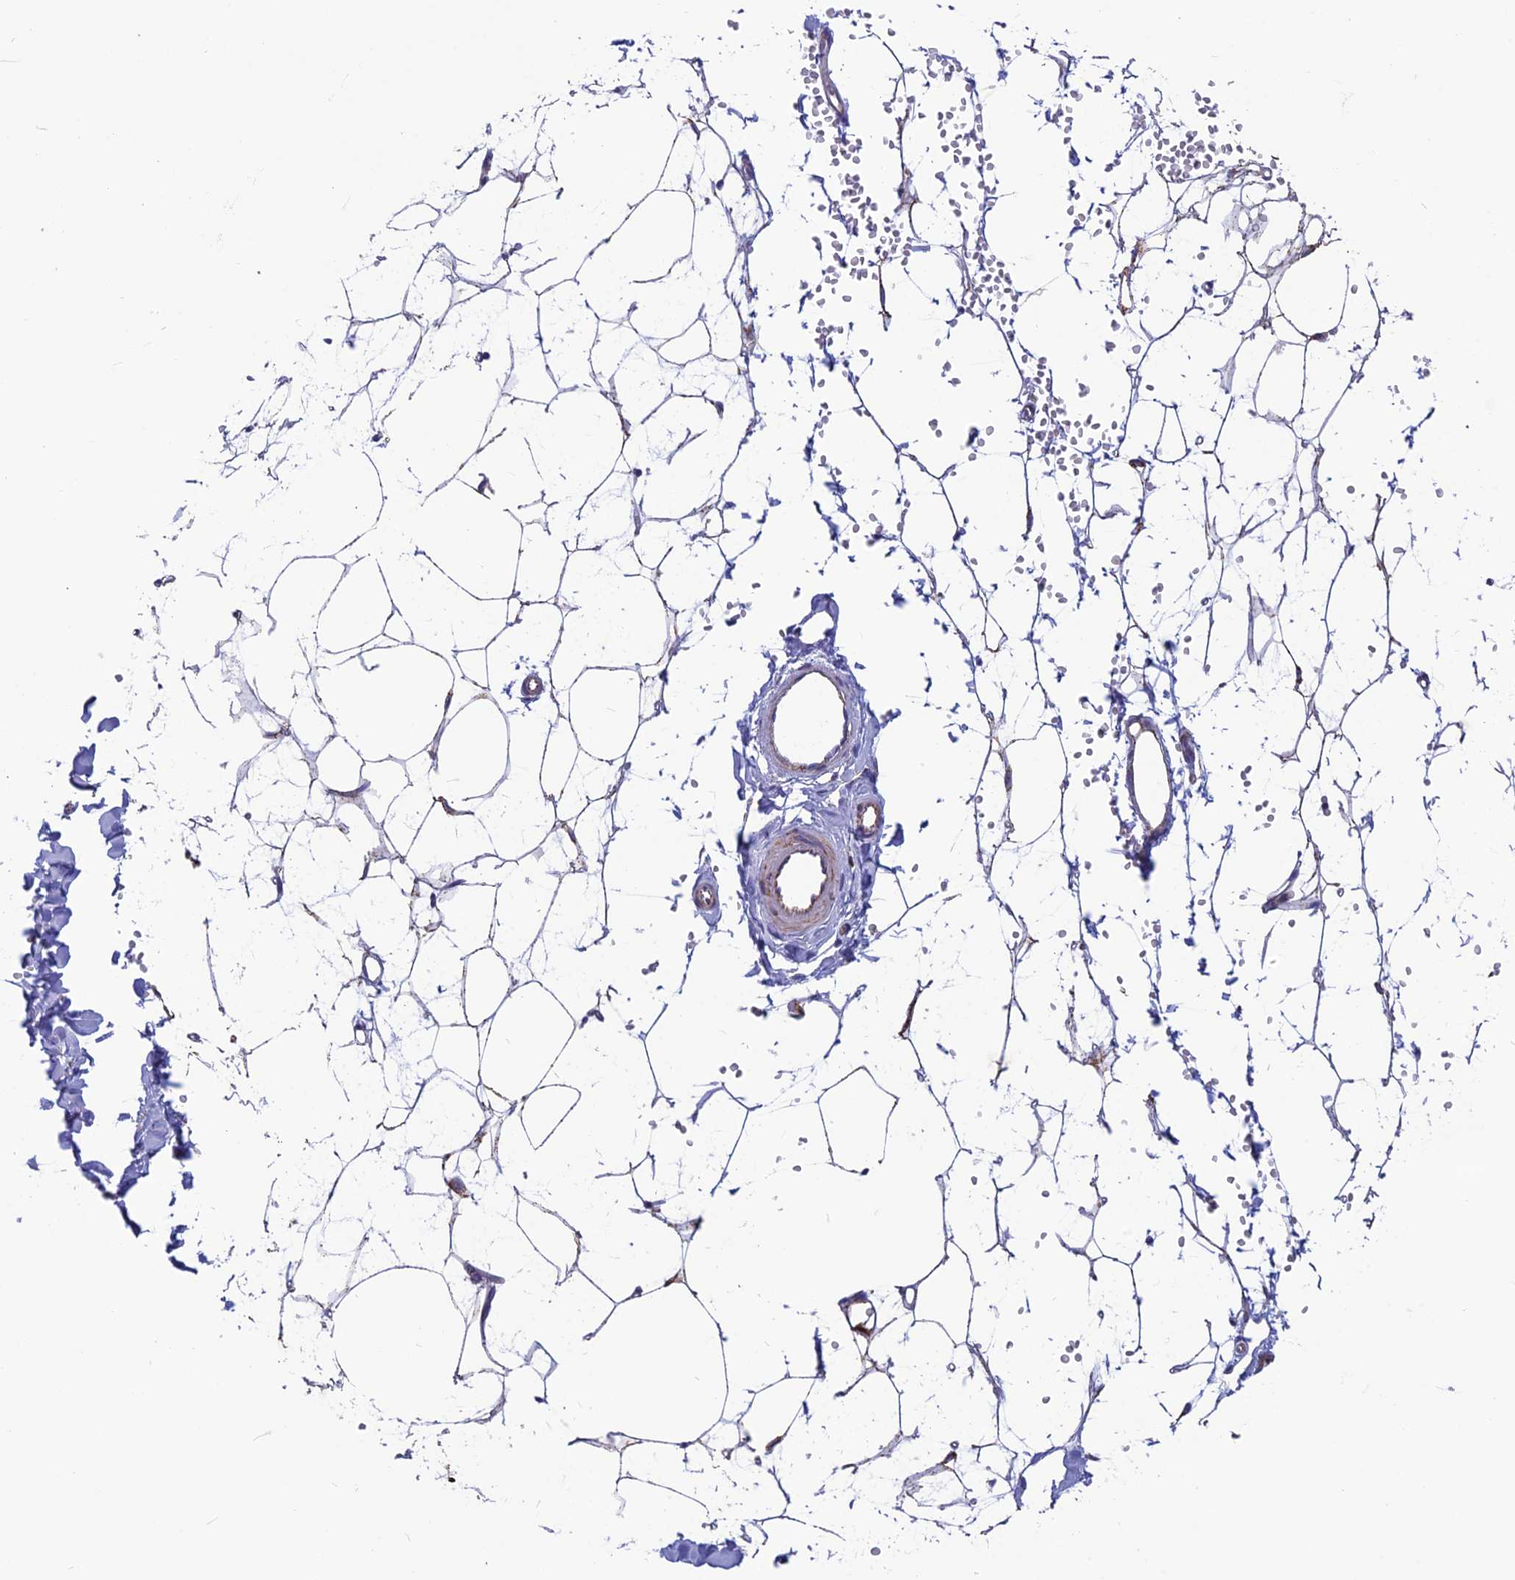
{"staining": {"intensity": "negative", "quantity": "none", "location": "none"}, "tissue": "adipose tissue", "cell_type": "Adipocytes", "image_type": "normal", "snomed": [{"axis": "morphology", "description": "Normal tissue, NOS"}, {"axis": "topography", "description": "Breast"}], "caption": "Photomicrograph shows no protein positivity in adipocytes of unremarkable adipose tissue. (DAB (3,3'-diaminobenzidine) immunohistochemistry visualized using brightfield microscopy, high magnification).", "gene": "MRPS18B", "patient": {"sex": "female", "age": 23}}